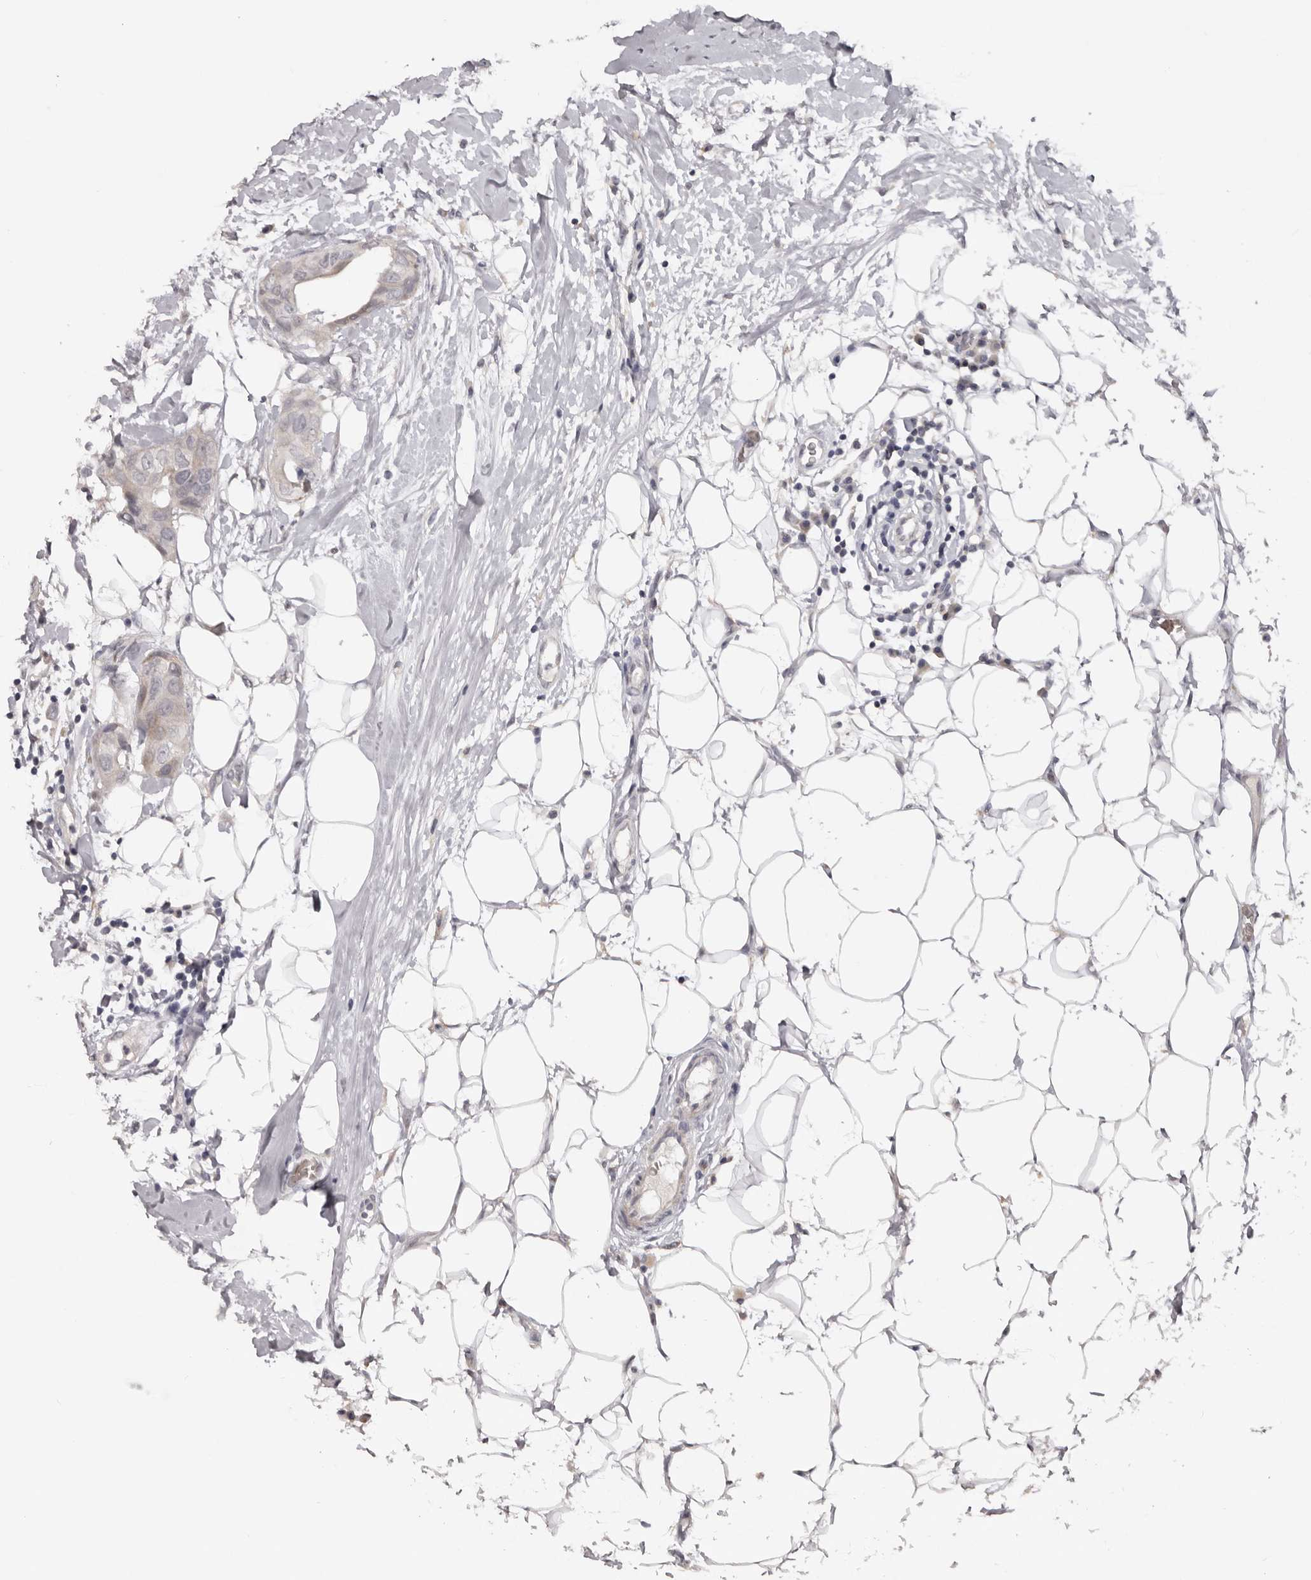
{"staining": {"intensity": "negative", "quantity": "none", "location": "none"}, "tissue": "breast cancer", "cell_type": "Tumor cells", "image_type": "cancer", "snomed": [{"axis": "morphology", "description": "Duct carcinoma"}, {"axis": "topography", "description": "Breast"}], "caption": "A photomicrograph of human breast cancer is negative for staining in tumor cells. The staining is performed using DAB brown chromogen with nuclei counter-stained in using hematoxylin.", "gene": "TNR", "patient": {"sex": "female", "age": 40}}